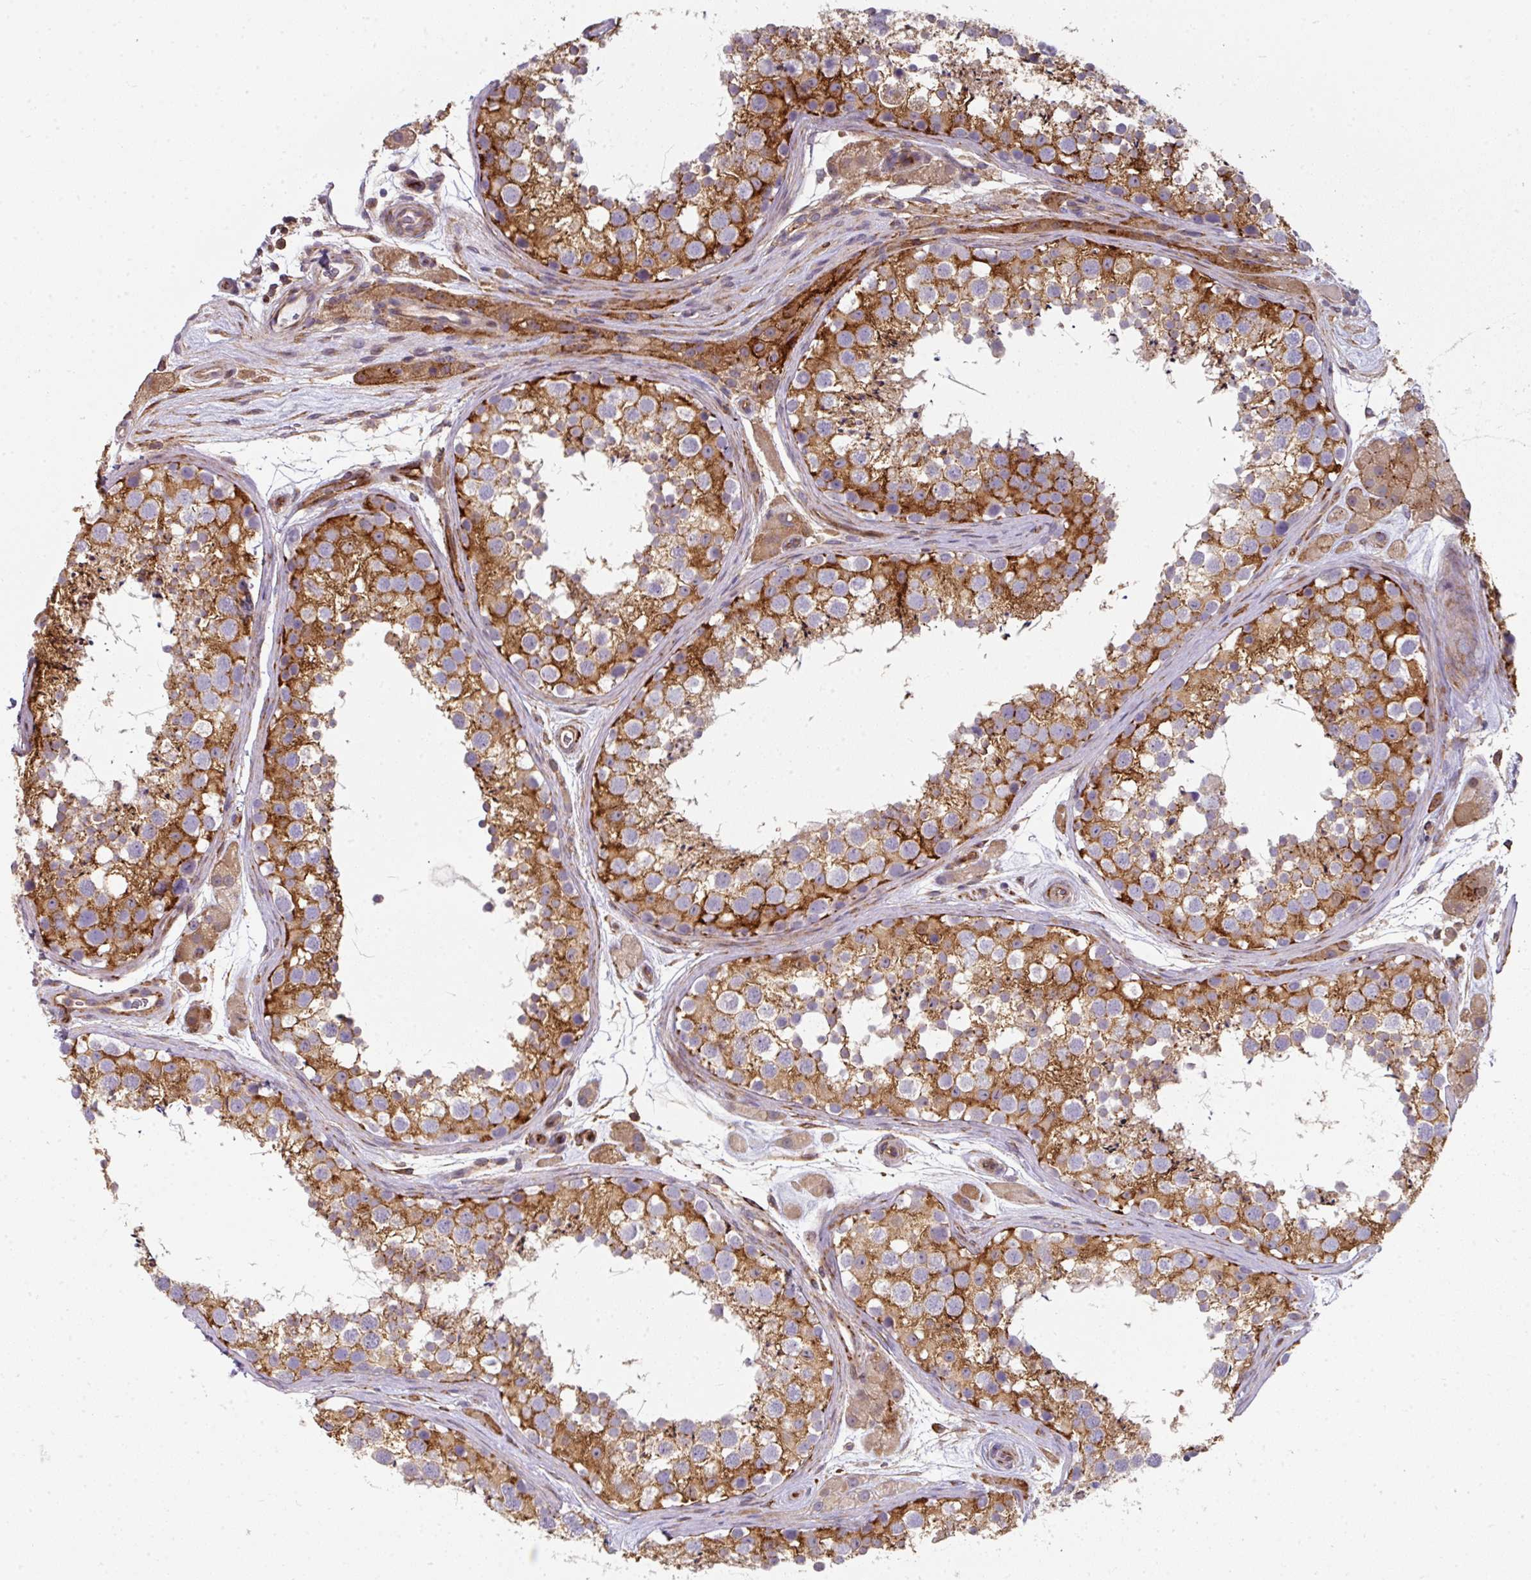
{"staining": {"intensity": "strong", "quantity": "25%-75%", "location": "cytoplasmic/membranous"}, "tissue": "testis", "cell_type": "Cells in seminiferous ducts", "image_type": "normal", "snomed": [{"axis": "morphology", "description": "Normal tissue, NOS"}, {"axis": "topography", "description": "Testis"}], "caption": "High-magnification brightfield microscopy of benign testis stained with DAB (3,3'-diaminobenzidine) (brown) and counterstained with hematoxylin (blue). cells in seminiferous ducts exhibit strong cytoplasmic/membranous staining is present in approximately25%-75% of cells.", "gene": "BEND5", "patient": {"sex": "male", "age": 41}}